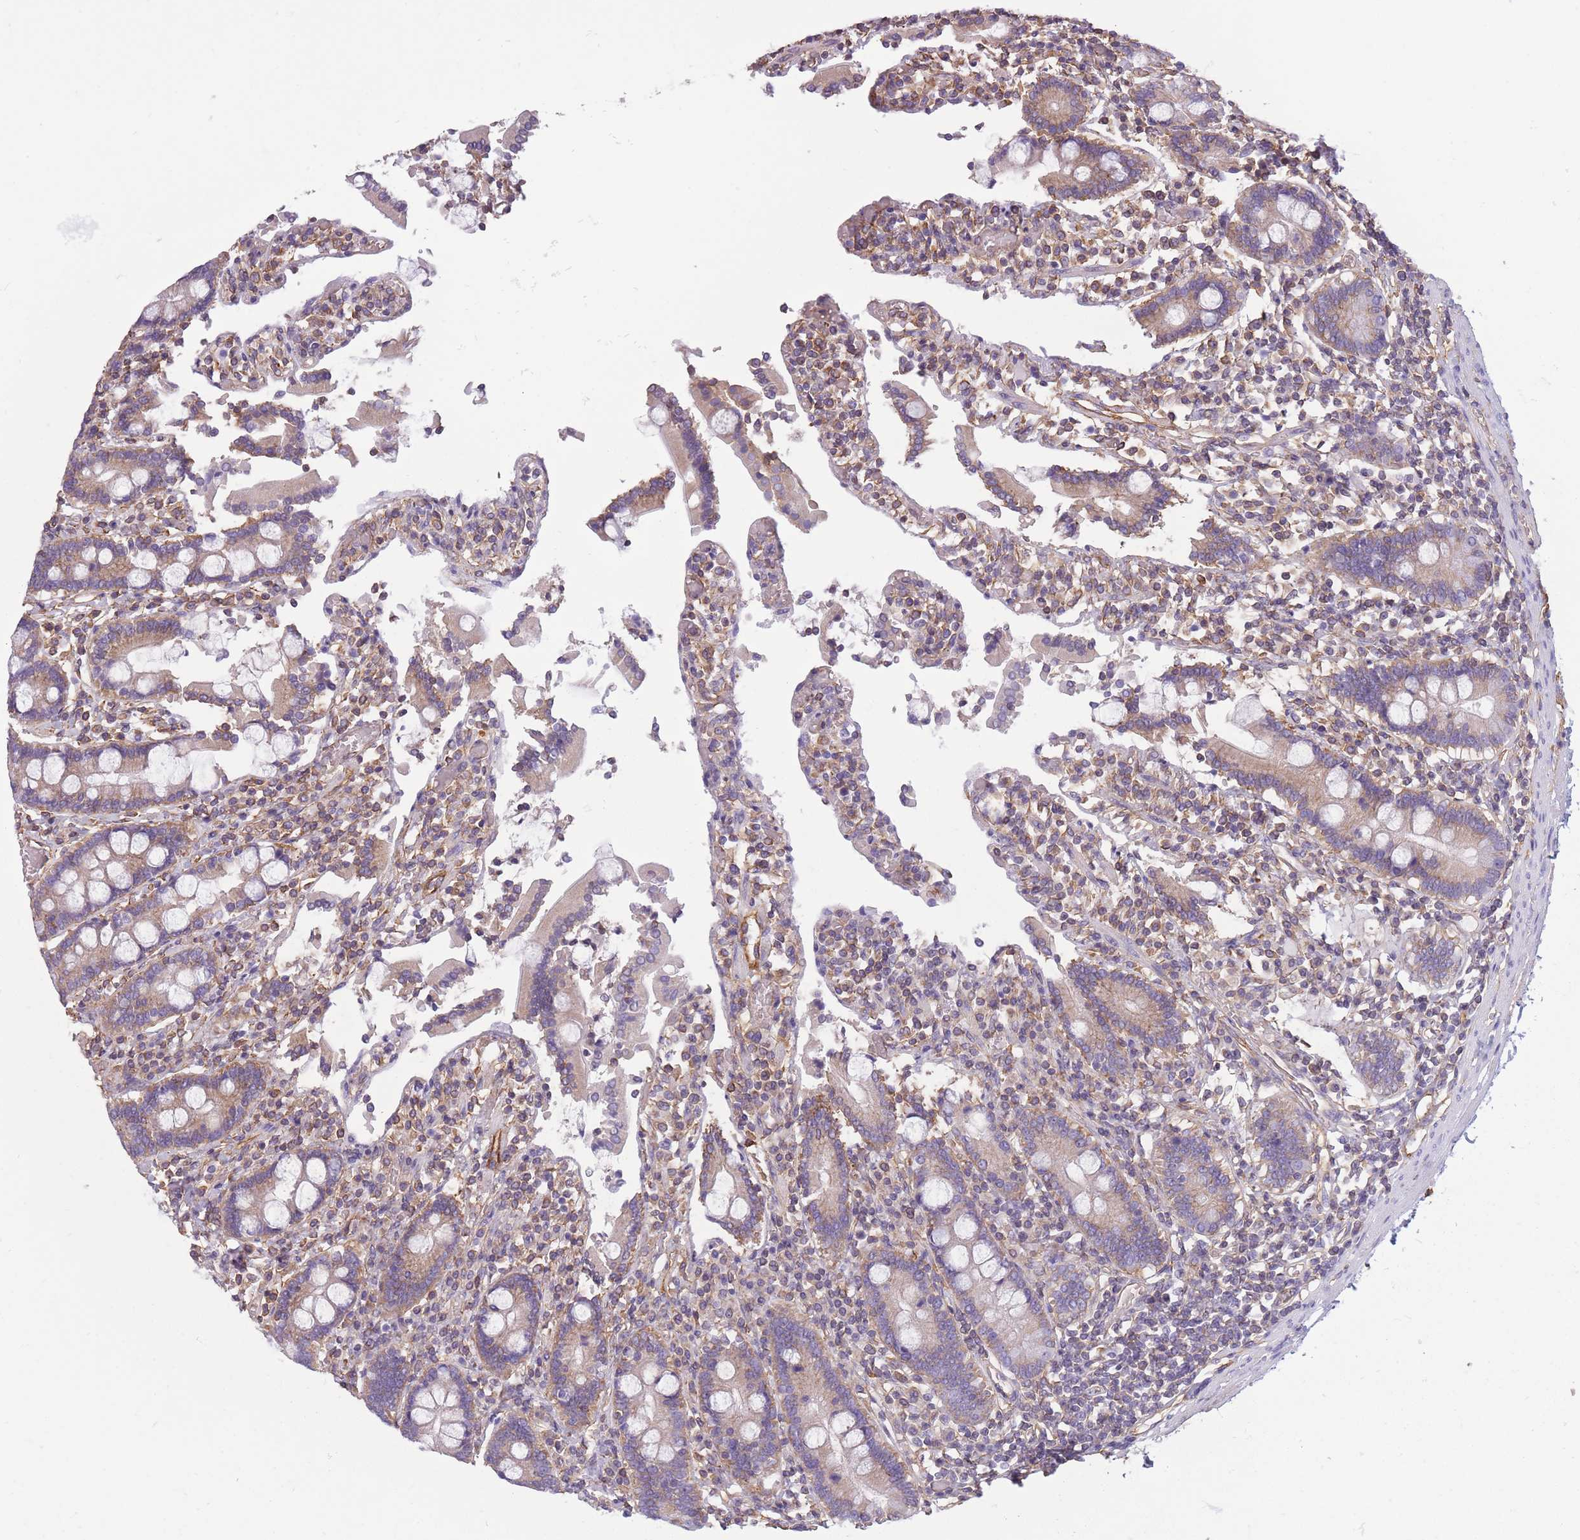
{"staining": {"intensity": "moderate", "quantity": "<25%", "location": "cytoplasmic/membranous"}, "tissue": "duodenum", "cell_type": "Glandular cells", "image_type": "normal", "snomed": [{"axis": "morphology", "description": "Normal tissue, NOS"}, {"axis": "topography", "description": "Duodenum"}], "caption": "This photomicrograph displays unremarkable duodenum stained with immunohistochemistry to label a protein in brown. The cytoplasmic/membranous of glandular cells show moderate positivity for the protein. Nuclei are counter-stained blue.", "gene": "ADD1", "patient": {"sex": "male", "age": 55}}